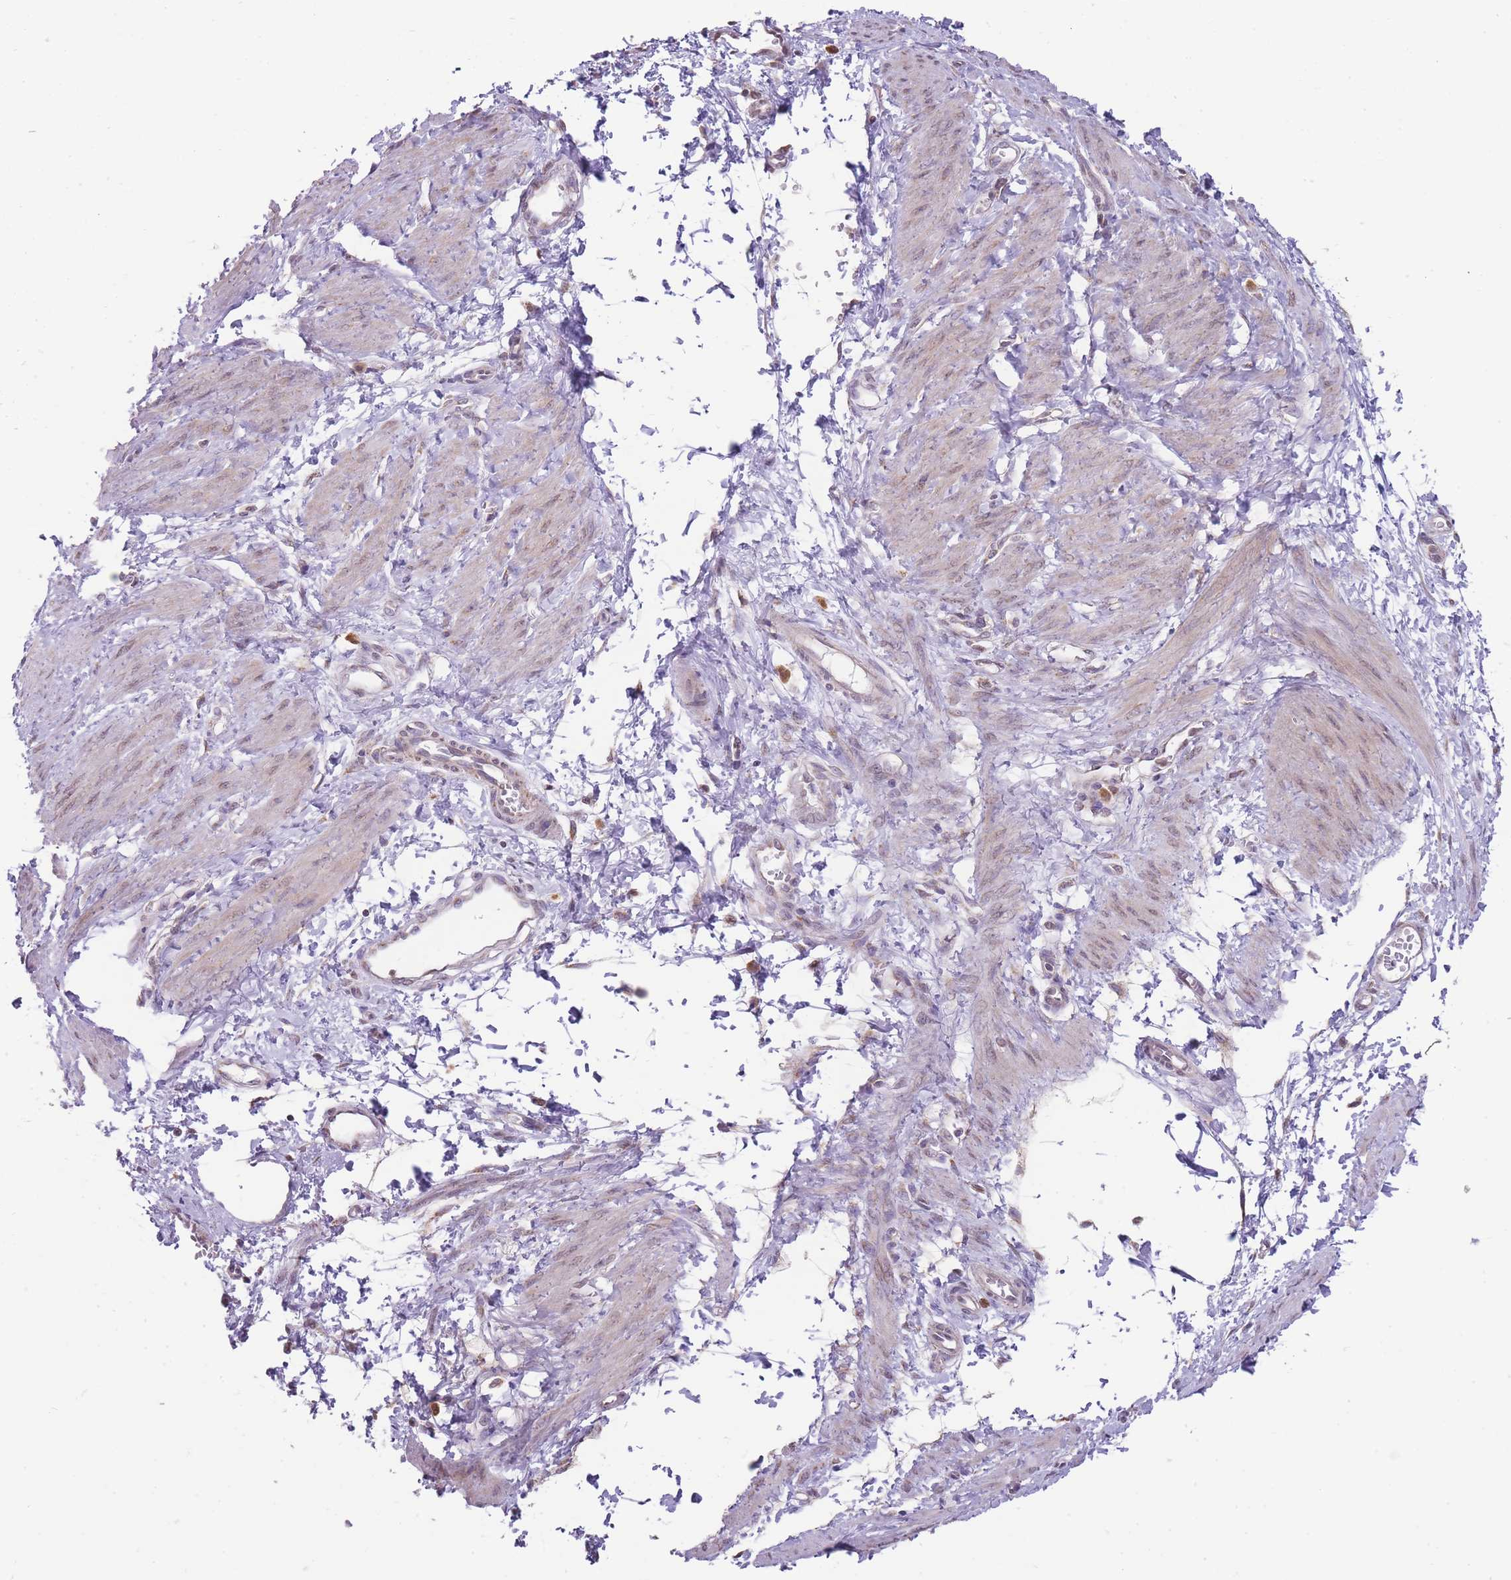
{"staining": {"intensity": "negative", "quantity": "none", "location": "none"}, "tissue": "smooth muscle", "cell_type": "Smooth muscle cells", "image_type": "normal", "snomed": [{"axis": "morphology", "description": "Normal tissue, NOS"}, {"axis": "topography", "description": "Smooth muscle"}, {"axis": "topography", "description": "Uterus"}], "caption": "DAB (3,3'-diaminobenzidine) immunohistochemical staining of unremarkable smooth muscle displays no significant staining in smooth muscle cells.", "gene": "NELL1", "patient": {"sex": "female", "age": 39}}